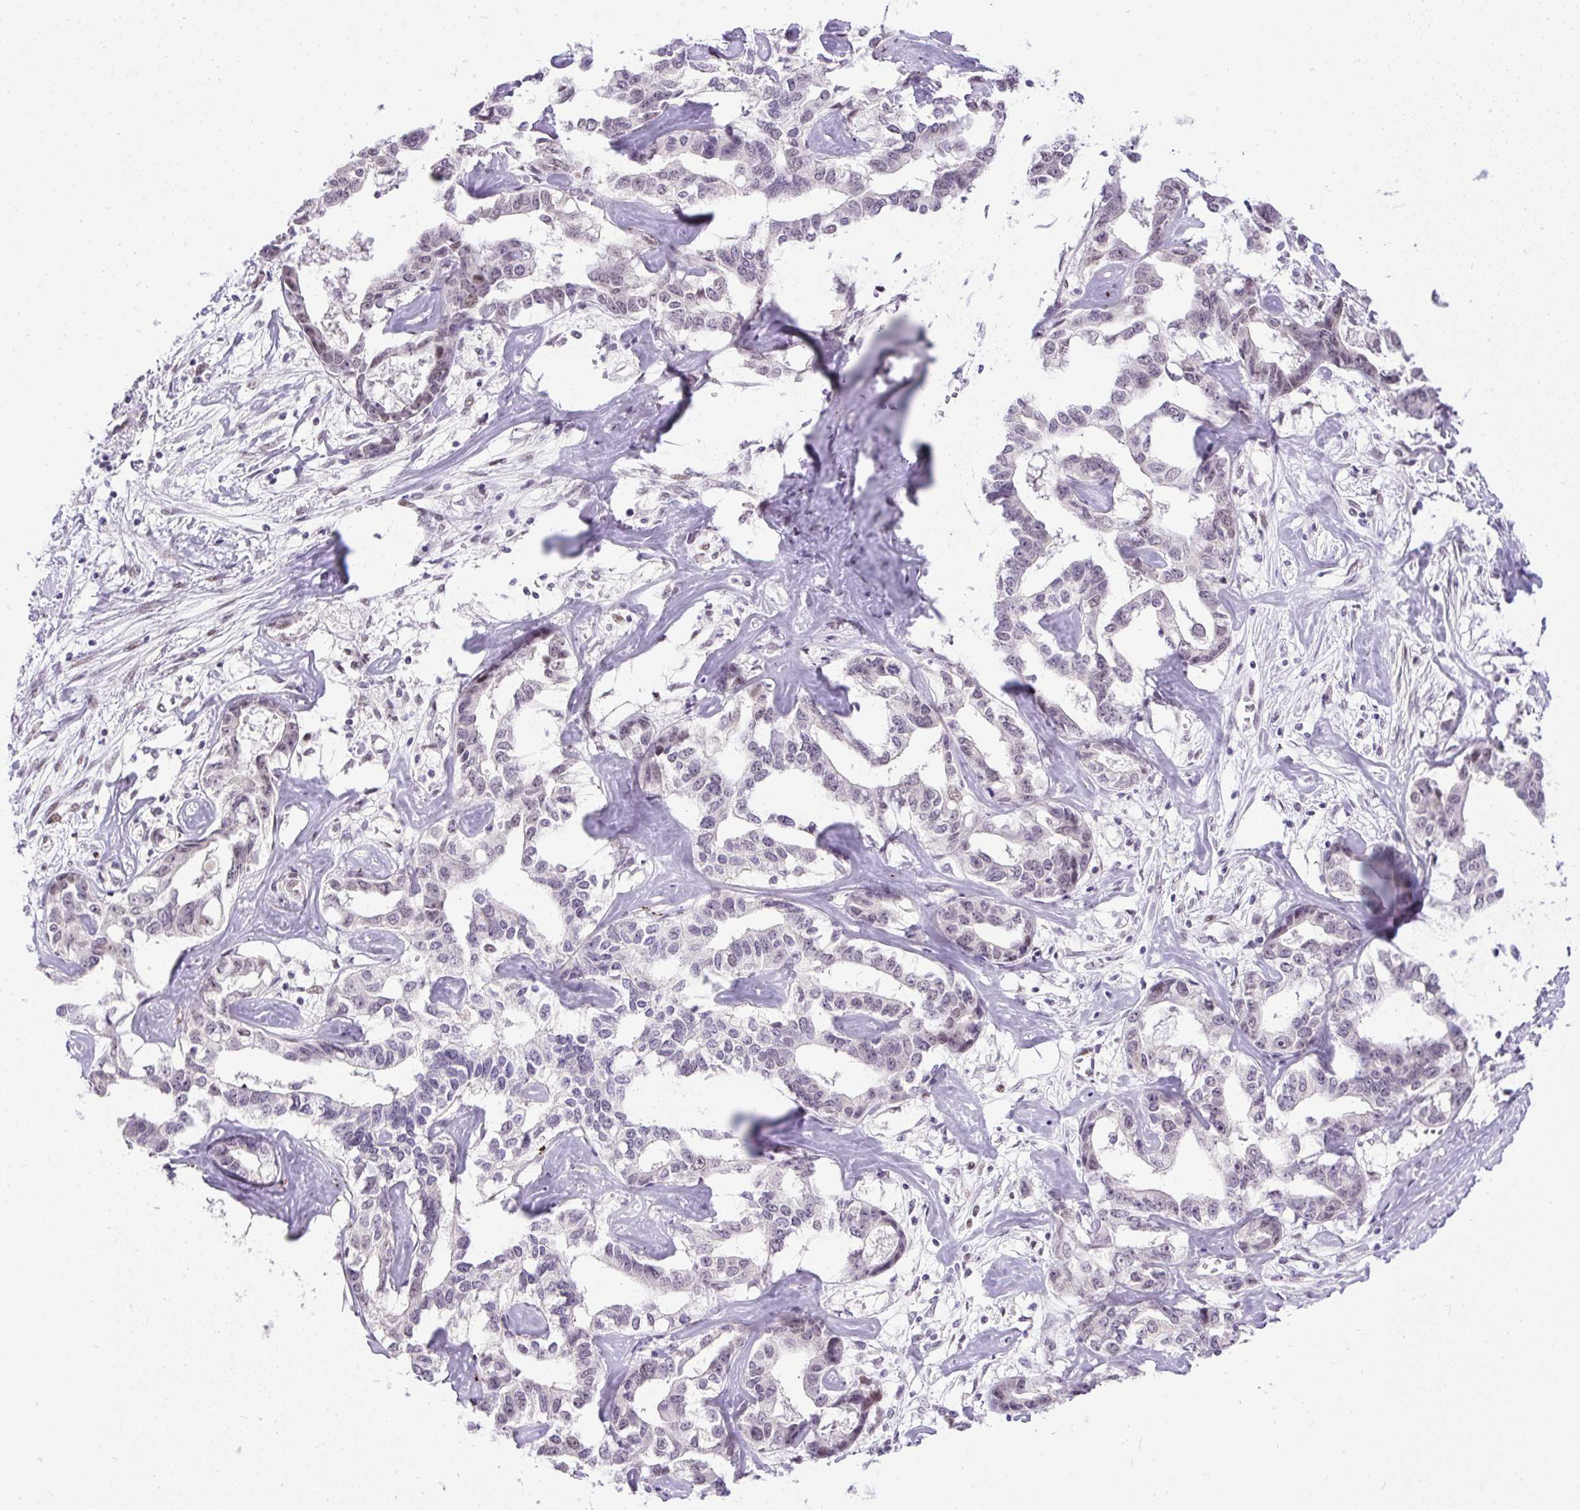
{"staining": {"intensity": "weak", "quantity": "<25%", "location": "nuclear"}, "tissue": "liver cancer", "cell_type": "Tumor cells", "image_type": "cancer", "snomed": [{"axis": "morphology", "description": "Cholangiocarcinoma"}, {"axis": "topography", "description": "Liver"}], "caption": "Immunohistochemical staining of liver cancer (cholangiocarcinoma) exhibits no significant positivity in tumor cells. Brightfield microscopy of immunohistochemistry (IHC) stained with DAB (brown) and hematoxylin (blue), captured at high magnification.", "gene": "WNT10B", "patient": {"sex": "male", "age": 59}}